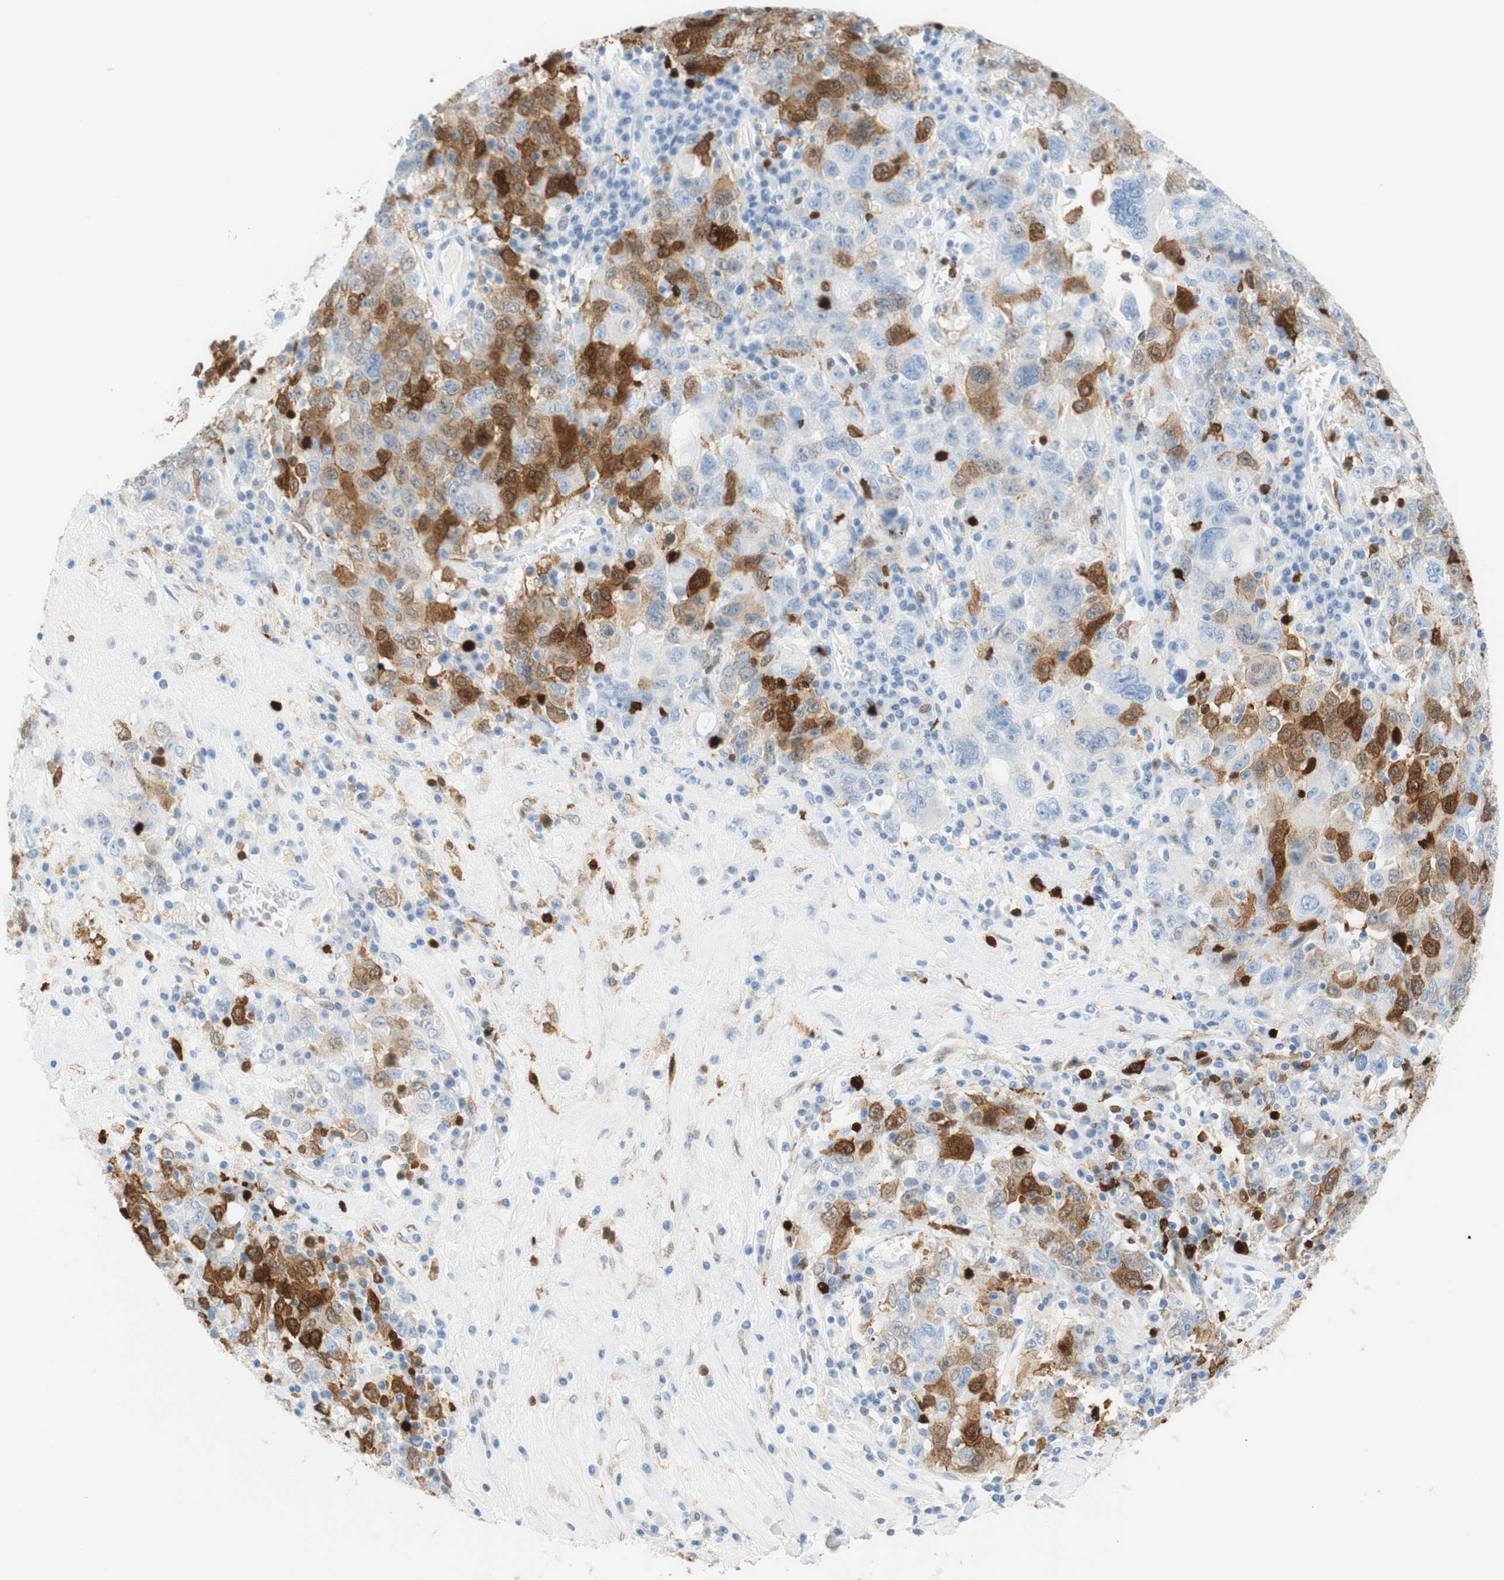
{"staining": {"intensity": "strong", "quantity": "25%-75%", "location": "cytoplasmic/membranous"}, "tissue": "ovarian cancer", "cell_type": "Tumor cells", "image_type": "cancer", "snomed": [{"axis": "morphology", "description": "Carcinoma, endometroid"}, {"axis": "topography", "description": "Ovary"}], "caption": "Protein staining demonstrates strong cytoplasmic/membranous staining in about 25%-75% of tumor cells in ovarian endometroid carcinoma.", "gene": "STMN1", "patient": {"sex": "female", "age": 62}}